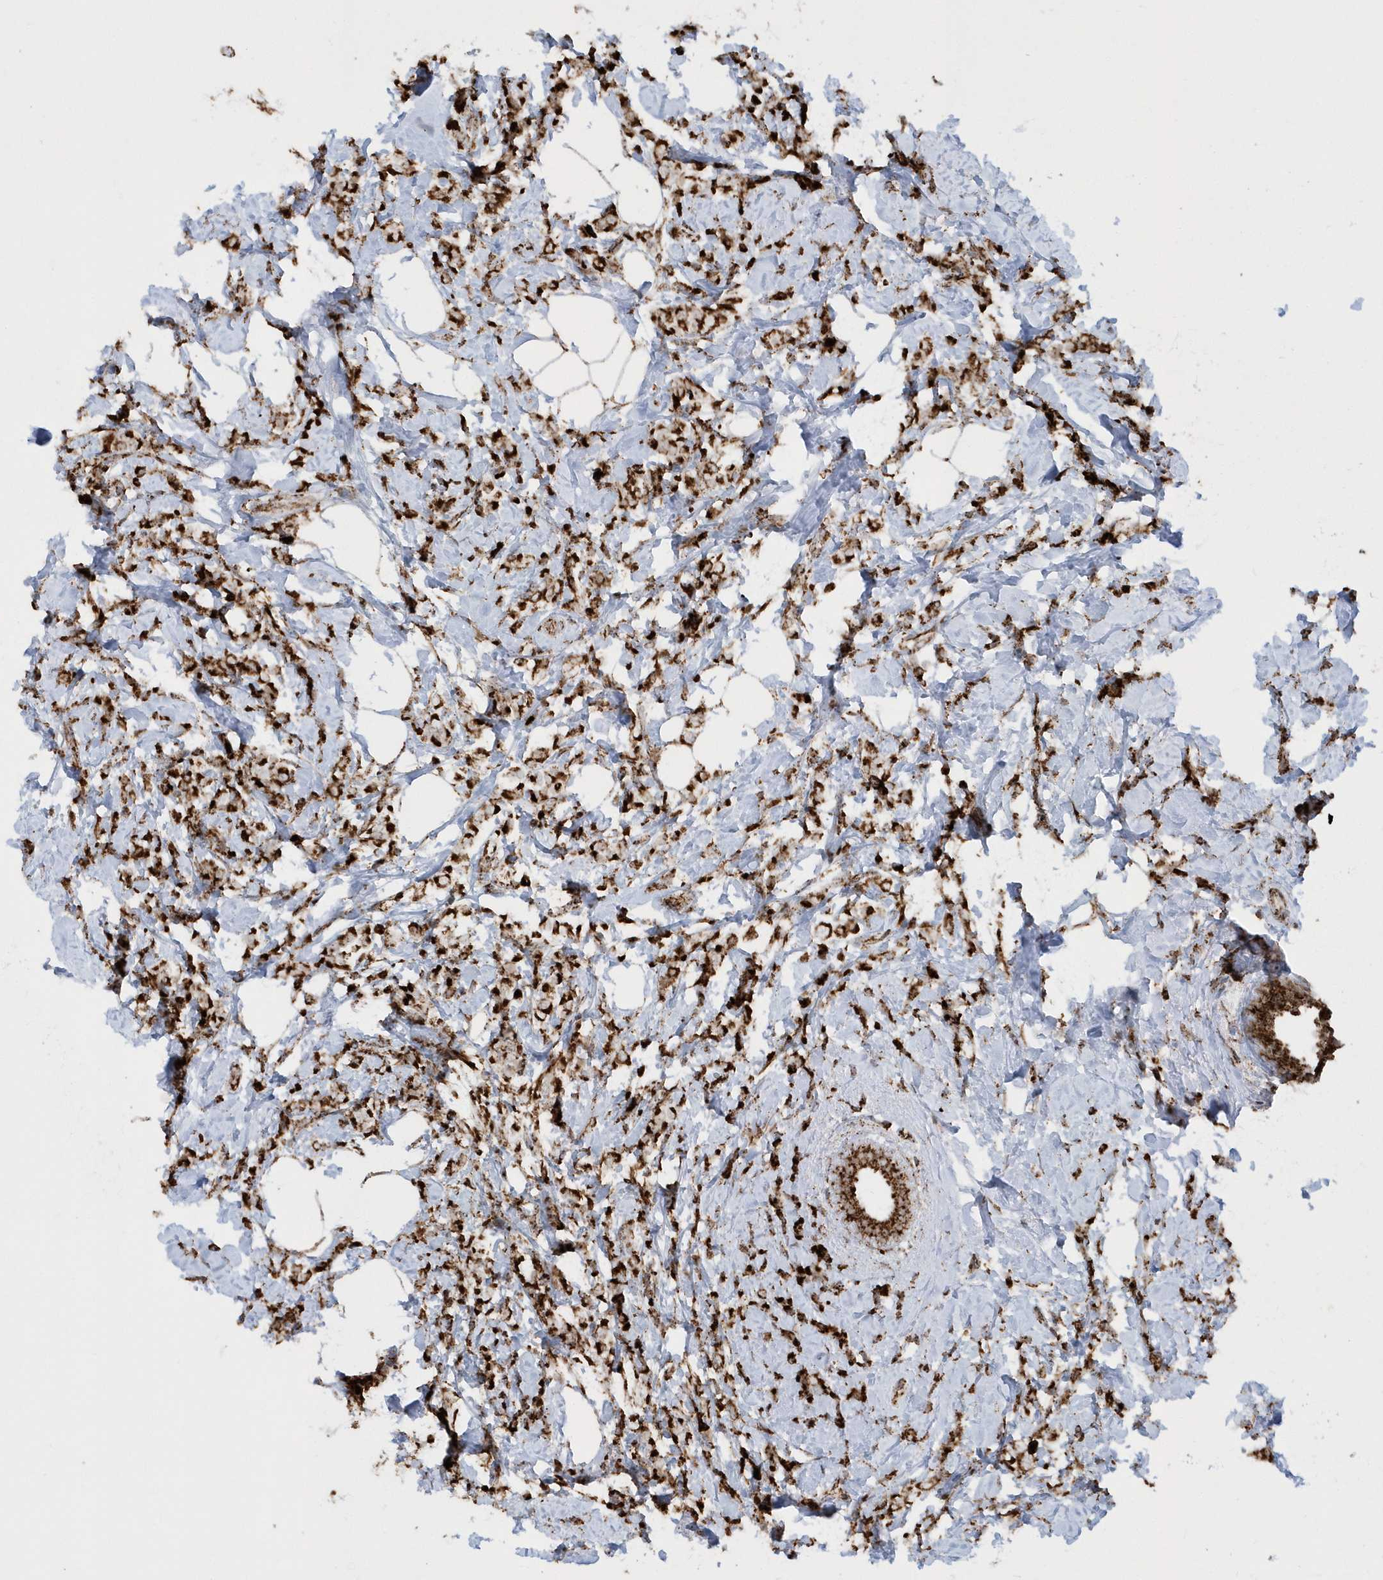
{"staining": {"intensity": "strong", "quantity": ">75%", "location": "cytoplasmic/membranous"}, "tissue": "breast cancer", "cell_type": "Tumor cells", "image_type": "cancer", "snomed": [{"axis": "morphology", "description": "Lobular carcinoma"}, {"axis": "topography", "description": "Breast"}], "caption": "A brown stain highlights strong cytoplasmic/membranous positivity of a protein in human breast cancer (lobular carcinoma) tumor cells.", "gene": "CRY2", "patient": {"sex": "female", "age": 47}}